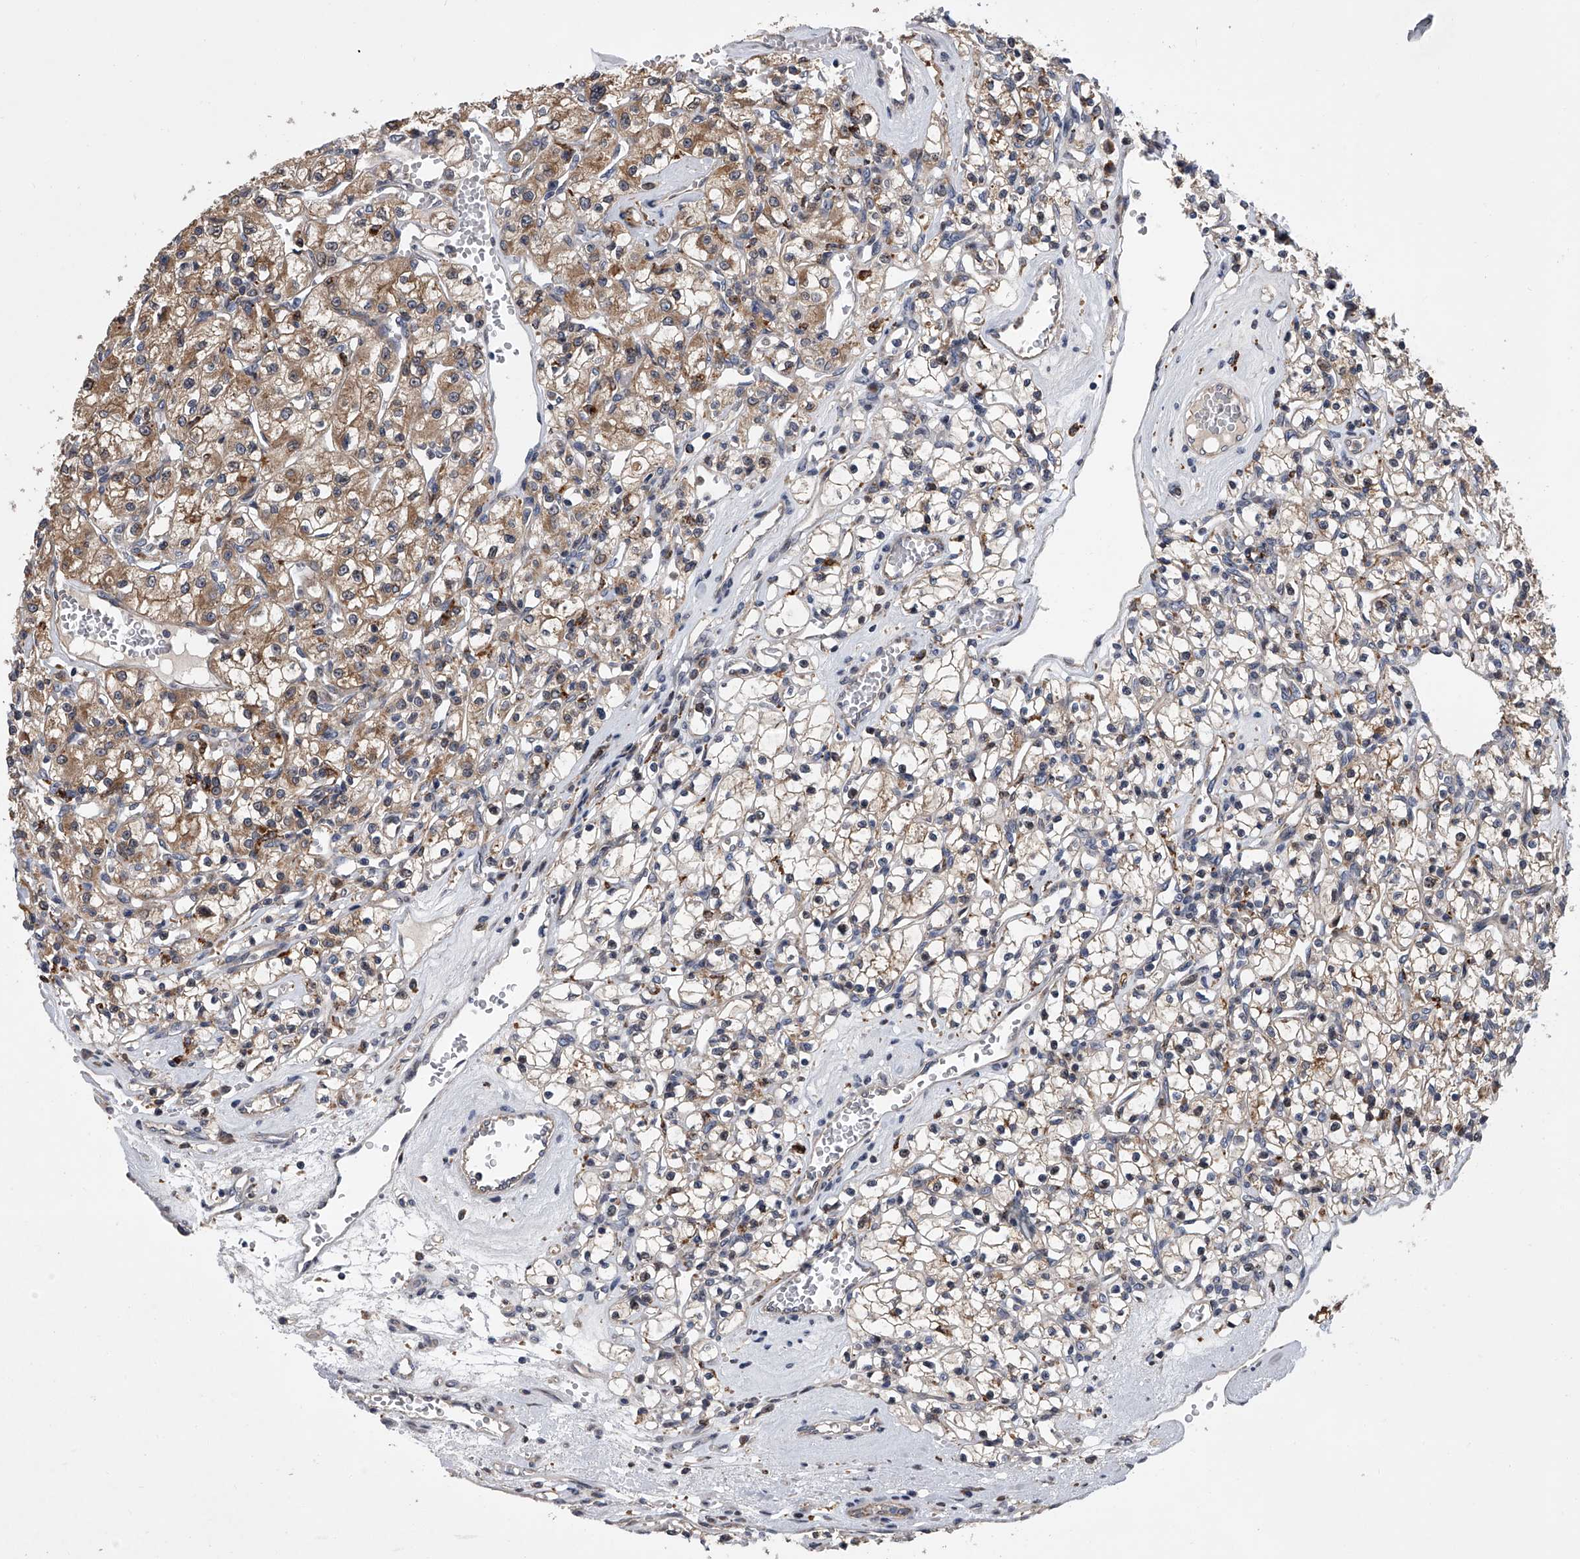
{"staining": {"intensity": "moderate", "quantity": ">75%", "location": "cytoplasmic/membranous"}, "tissue": "renal cancer", "cell_type": "Tumor cells", "image_type": "cancer", "snomed": [{"axis": "morphology", "description": "Adenocarcinoma, NOS"}, {"axis": "topography", "description": "Kidney"}], "caption": "Tumor cells reveal medium levels of moderate cytoplasmic/membranous expression in about >75% of cells in human renal cancer. The protein of interest is stained brown, and the nuclei are stained in blue (DAB (3,3'-diaminobenzidine) IHC with brightfield microscopy, high magnification).", "gene": "TRIM8", "patient": {"sex": "female", "age": 59}}